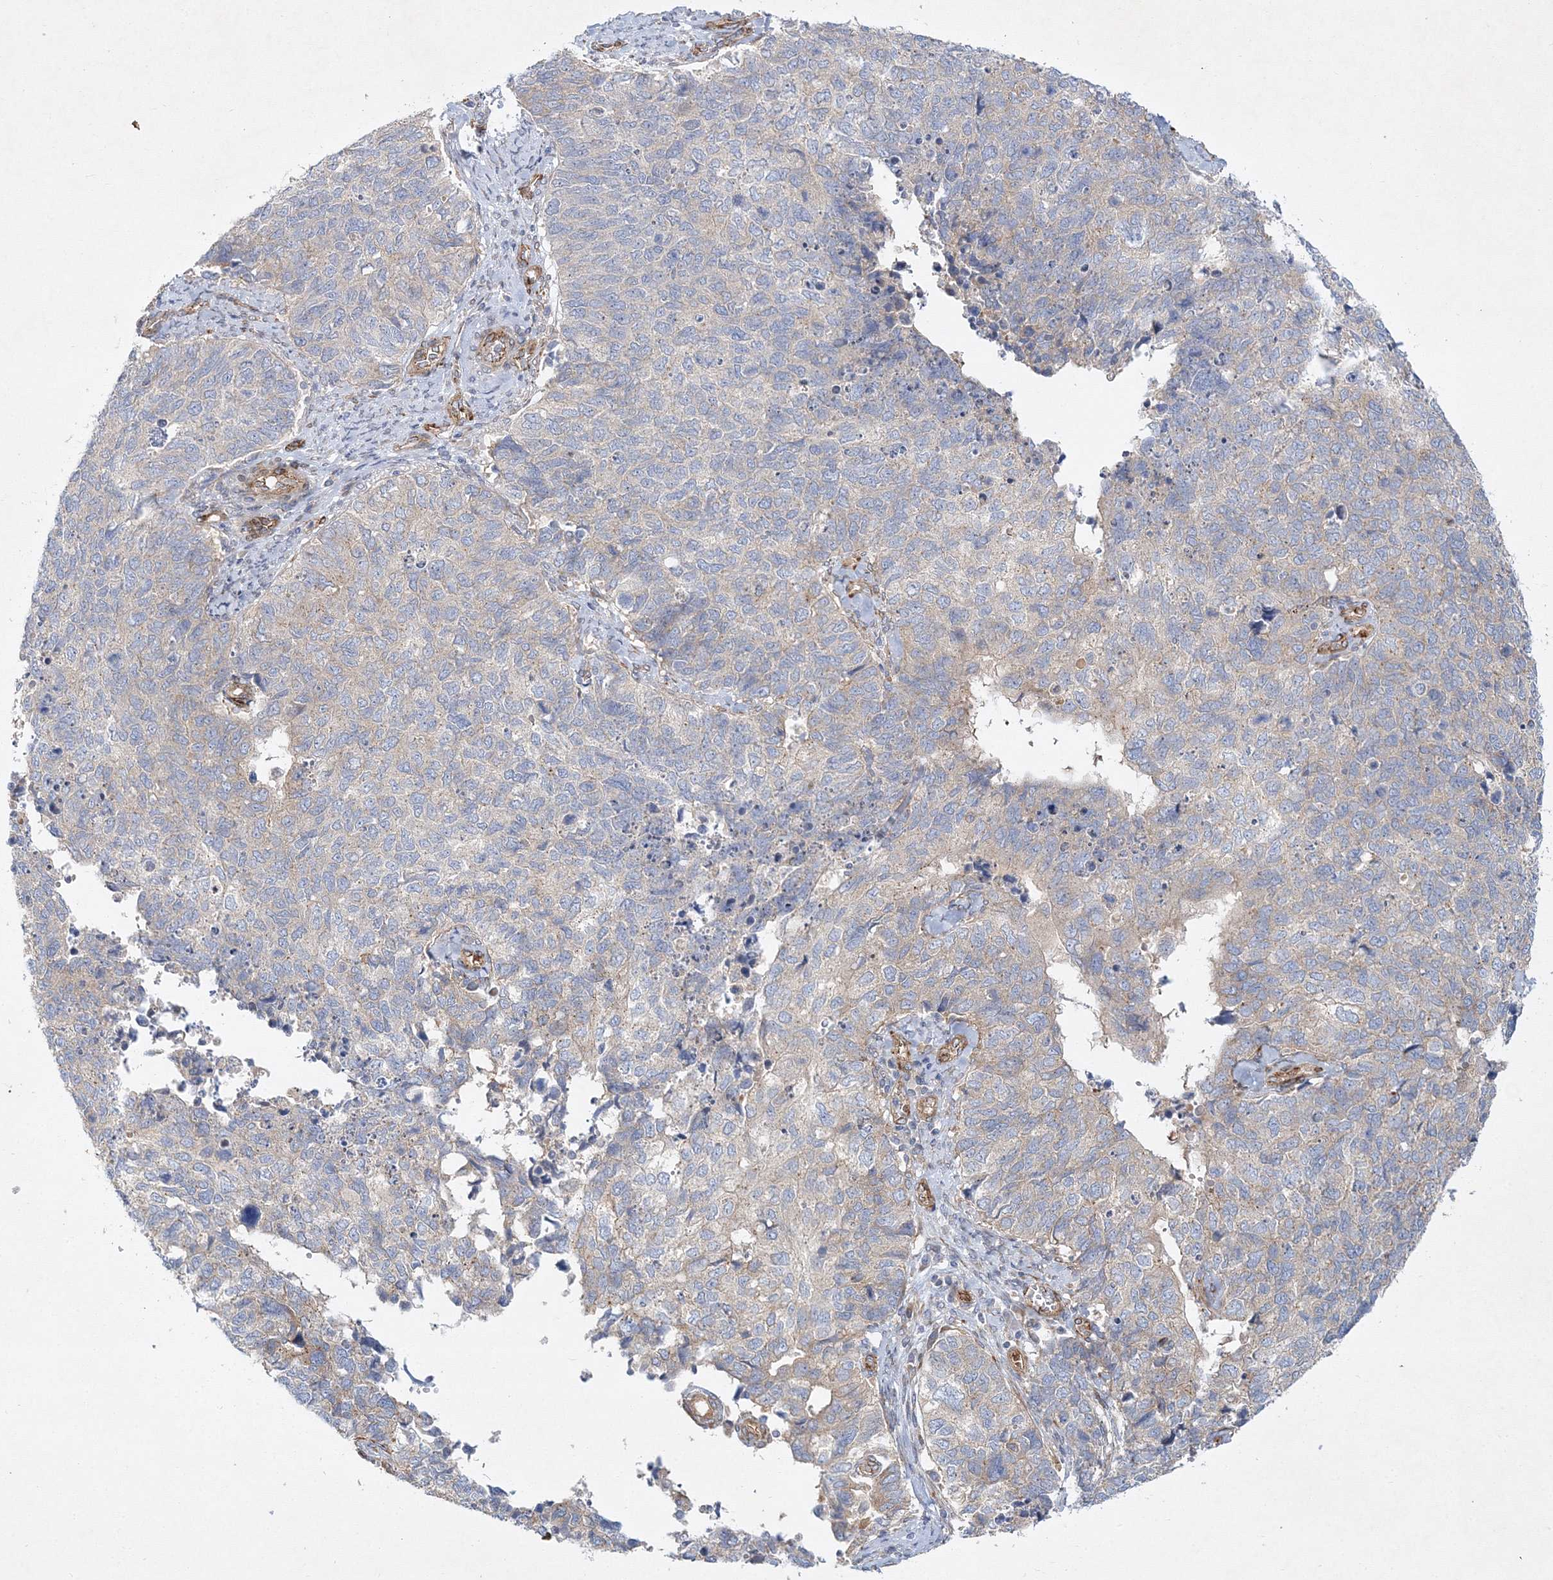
{"staining": {"intensity": "weak", "quantity": "<25%", "location": "cytoplasmic/membranous"}, "tissue": "cervical cancer", "cell_type": "Tumor cells", "image_type": "cancer", "snomed": [{"axis": "morphology", "description": "Squamous cell carcinoma, NOS"}, {"axis": "topography", "description": "Cervix"}], "caption": "Immunohistochemical staining of human cervical cancer exhibits no significant expression in tumor cells.", "gene": "ZFYVE16", "patient": {"sex": "female", "age": 63}}